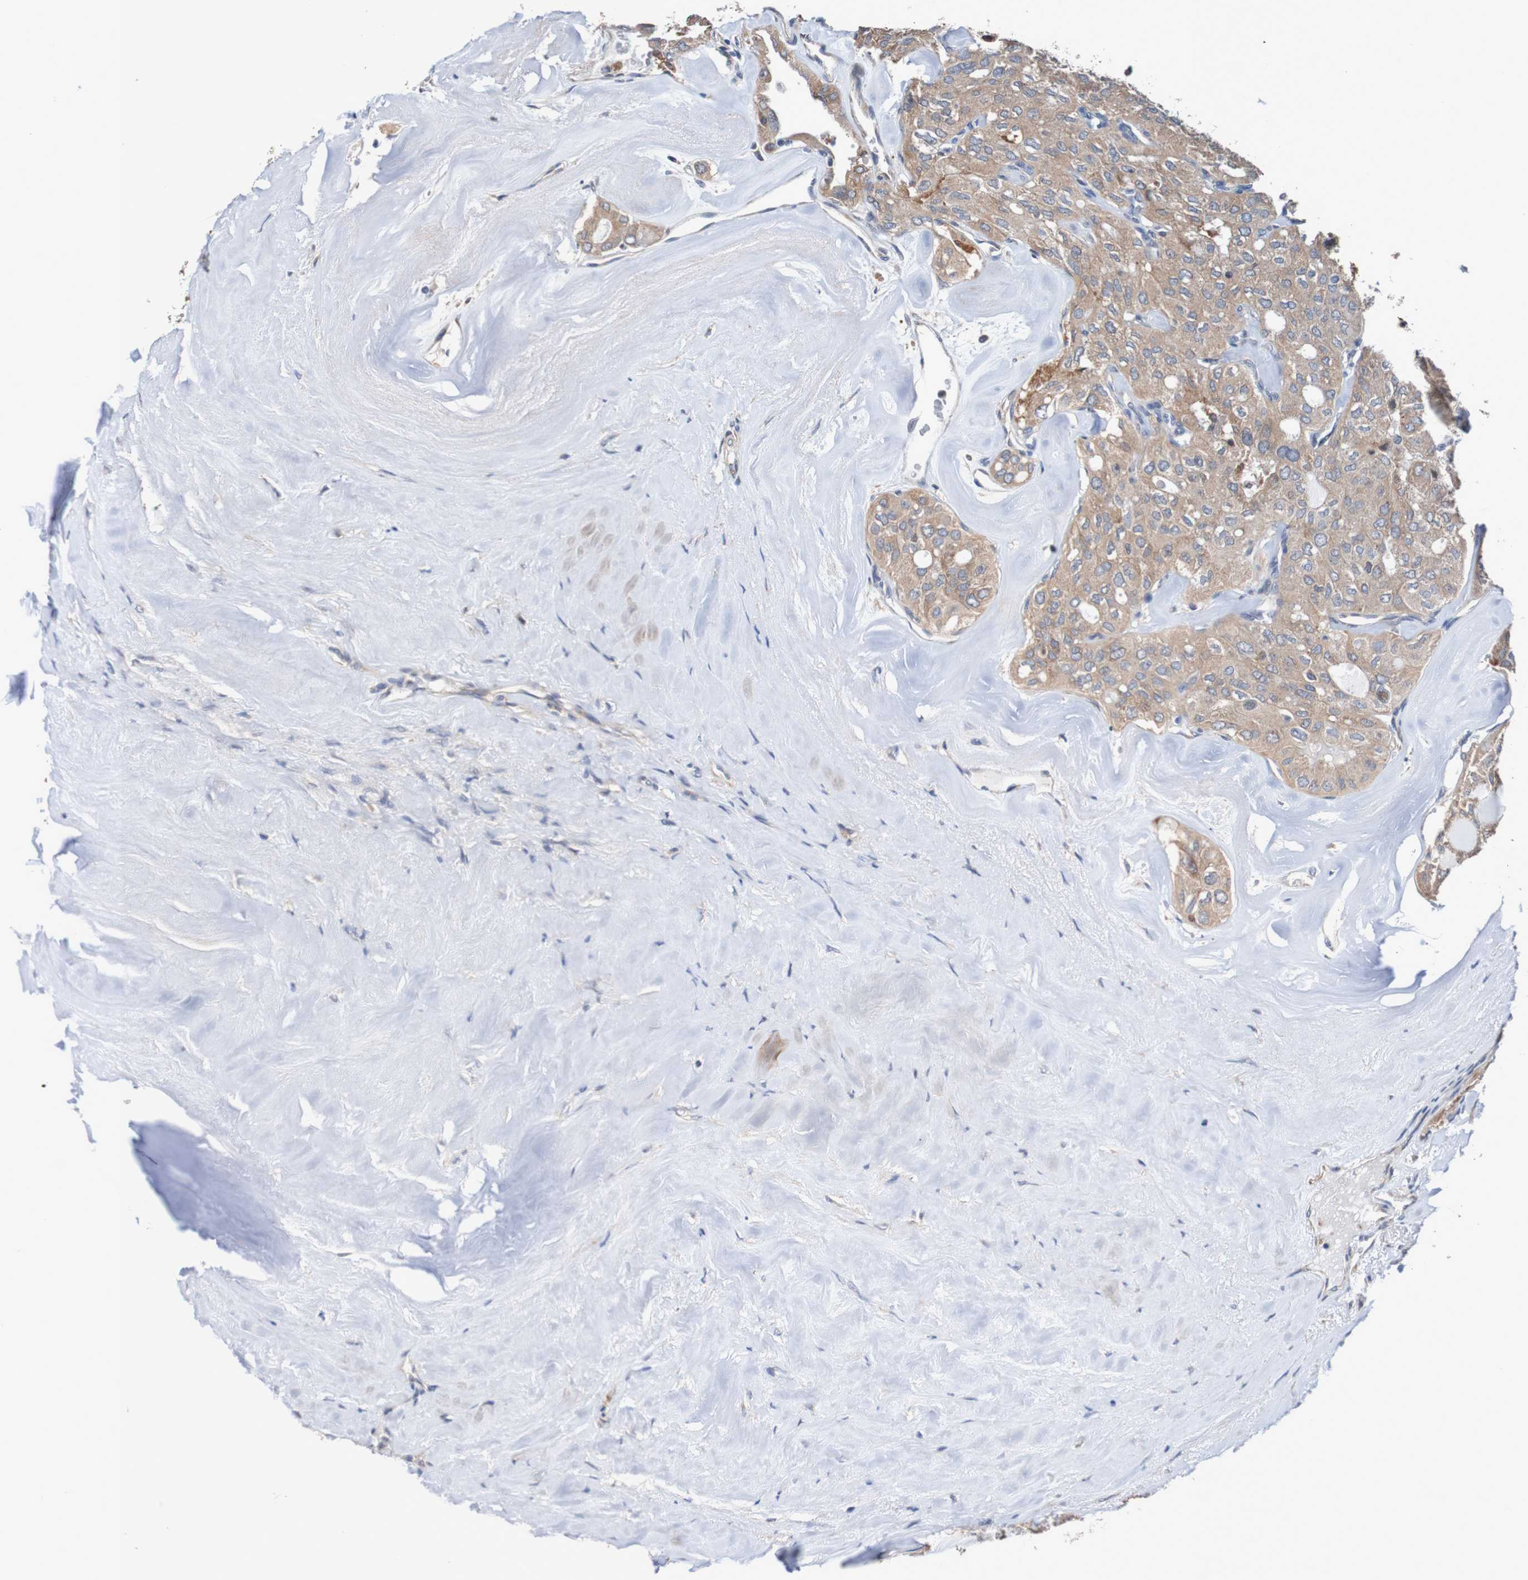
{"staining": {"intensity": "weak", "quantity": ">75%", "location": "cytoplasmic/membranous"}, "tissue": "thyroid cancer", "cell_type": "Tumor cells", "image_type": "cancer", "snomed": [{"axis": "morphology", "description": "Follicular adenoma carcinoma, NOS"}, {"axis": "topography", "description": "Thyroid gland"}], "caption": "Thyroid cancer stained for a protein displays weak cytoplasmic/membranous positivity in tumor cells.", "gene": "FIBP", "patient": {"sex": "male", "age": 75}}